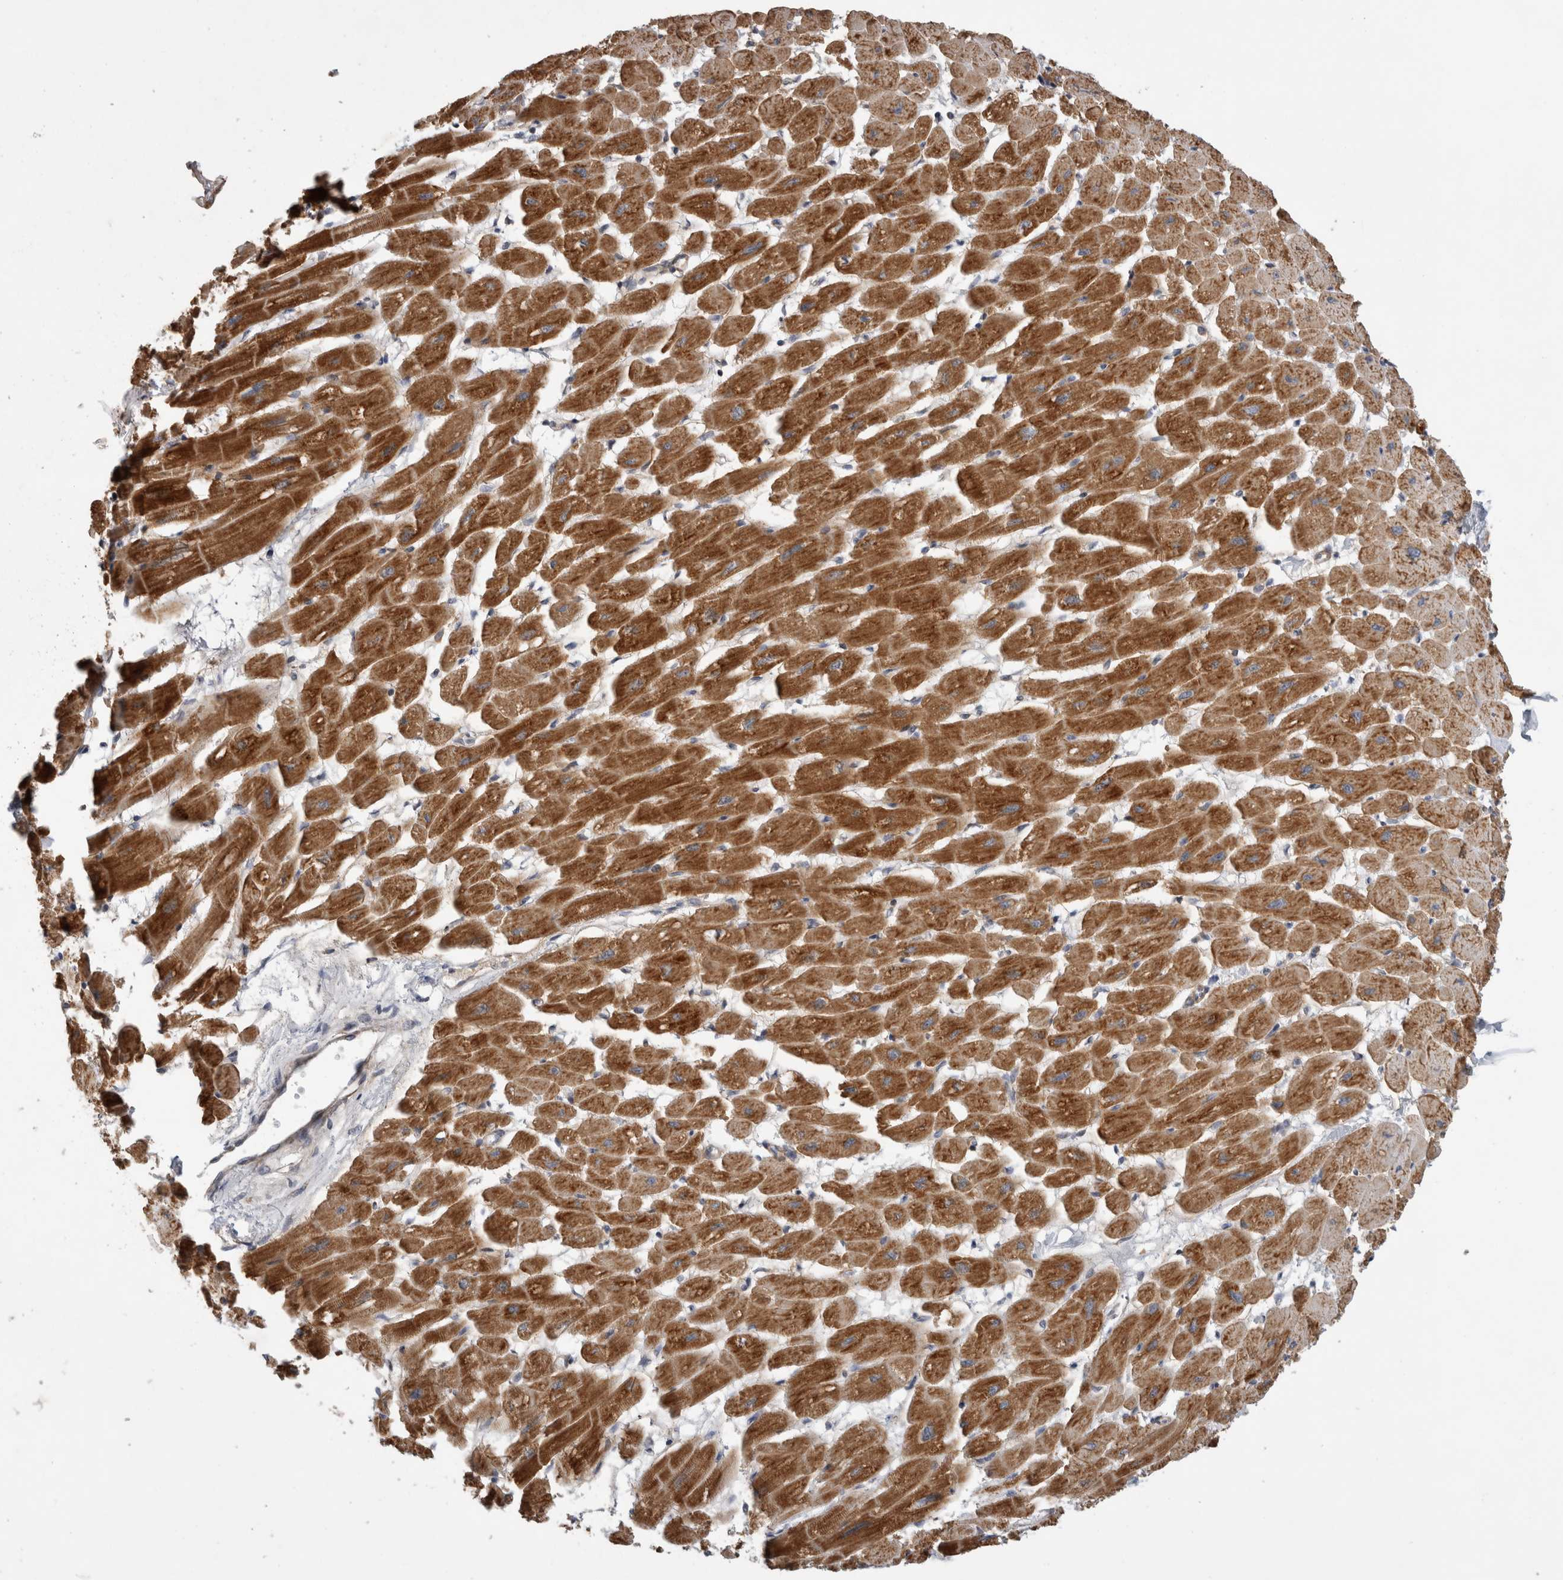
{"staining": {"intensity": "strong", "quantity": ">75%", "location": "cytoplasmic/membranous"}, "tissue": "heart muscle", "cell_type": "Cardiomyocytes", "image_type": "normal", "snomed": [{"axis": "morphology", "description": "Normal tissue, NOS"}, {"axis": "topography", "description": "Heart"}], "caption": "Human heart muscle stained with a protein marker demonstrates strong staining in cardiomyocytes.", "gene": "KCNIP1", "patient": {"sex": "female", "age": 54}}